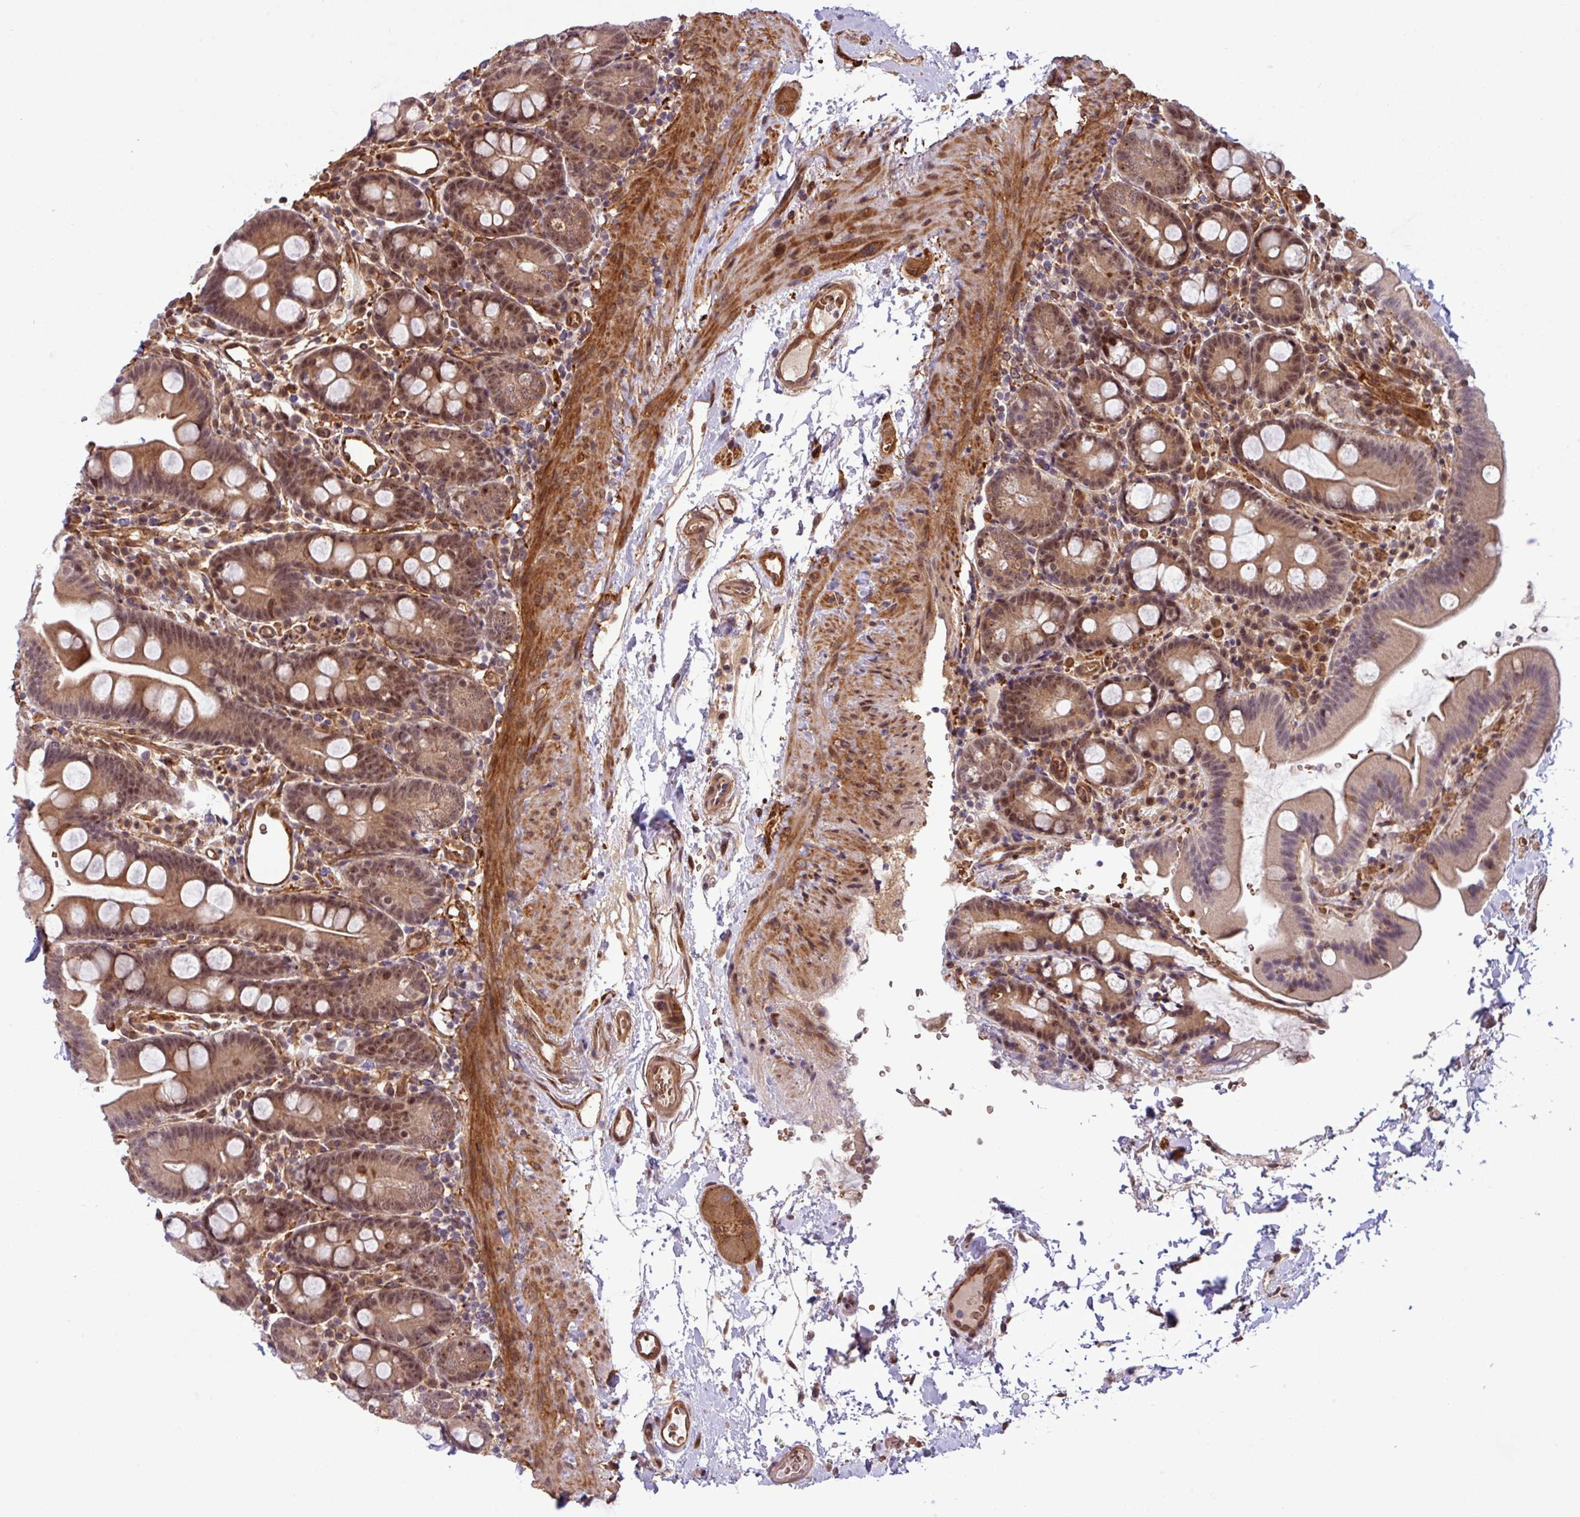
{"staining": {"intensity": "weak", "quantity": ">75%", "location": "cytoplasmic/membranous,nuclear"}, "tissue": "small intestine", "cell_type": "Glandular cells", "image_type": "normal", "snomed": [{"axis": "morphology", "description": "Normal tissue, NOS"}, {"axis": "topography", "description": "Small intestine"}], "caption": "The image demonstrates a brown stain indicating the presence of a protein in the cytoplasmic/membranous,nuclear of glandular cells in small intestine.", "gene": "C7orf50", "patient": {"sex": "female", "age": 68}}